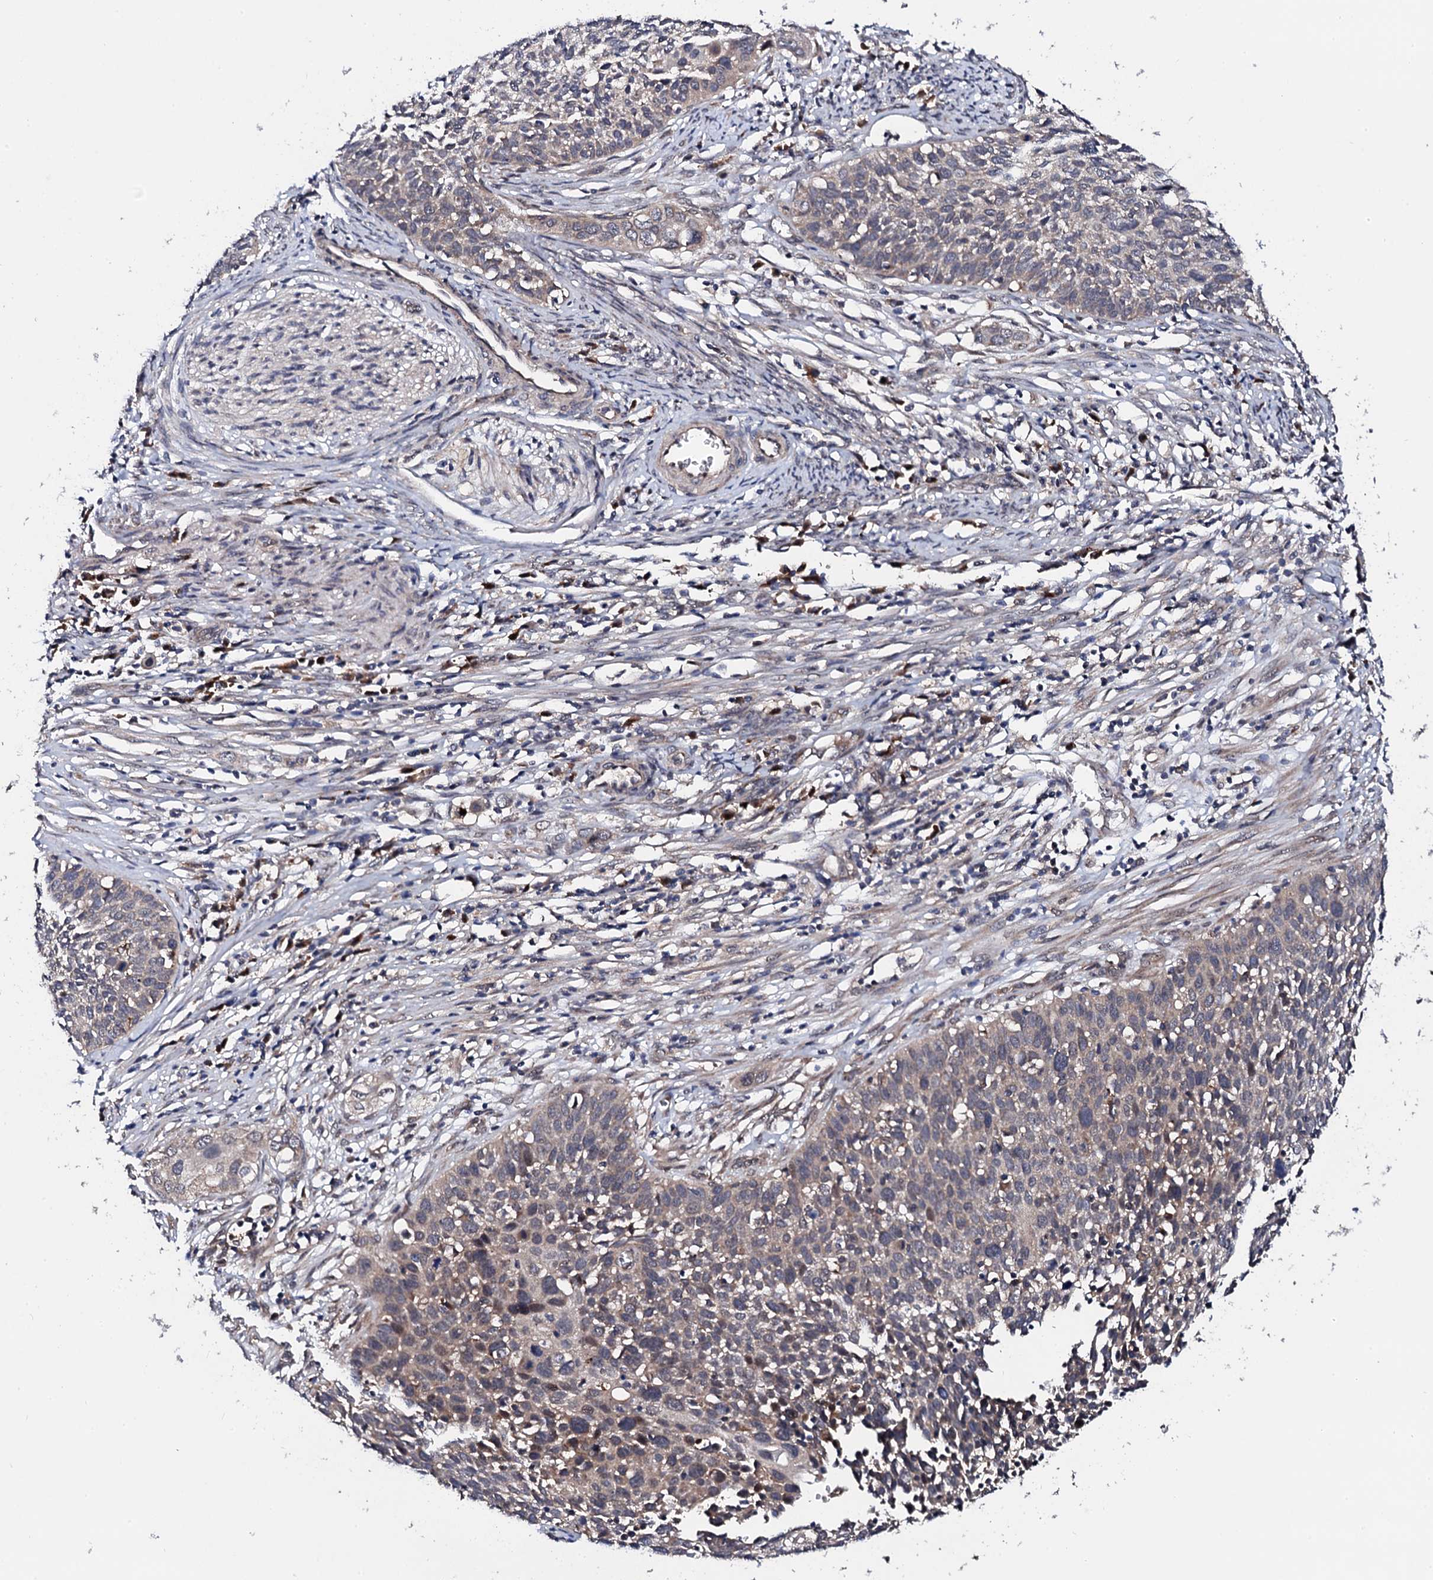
{"staining": {"intensity": "weak", "quantity": "<25%", "location": "cytoplasmic/membranous"}, "tissue": "cervical cancer", "cell_type": "Tumor cells", "image_type": "cancer", "snomed": [{"axis": "morphology", "description": "Squamous cell carcinoma, NOS"}, {"axis": "topography", "description": "Cervix"}], "caption": "The photomicrograph shows no significant staining in tumor cells of cervical cancer (squamous cell carcinoma).", "gene": "IP6K1", "patient": {"sex": "female", "age": 34}}